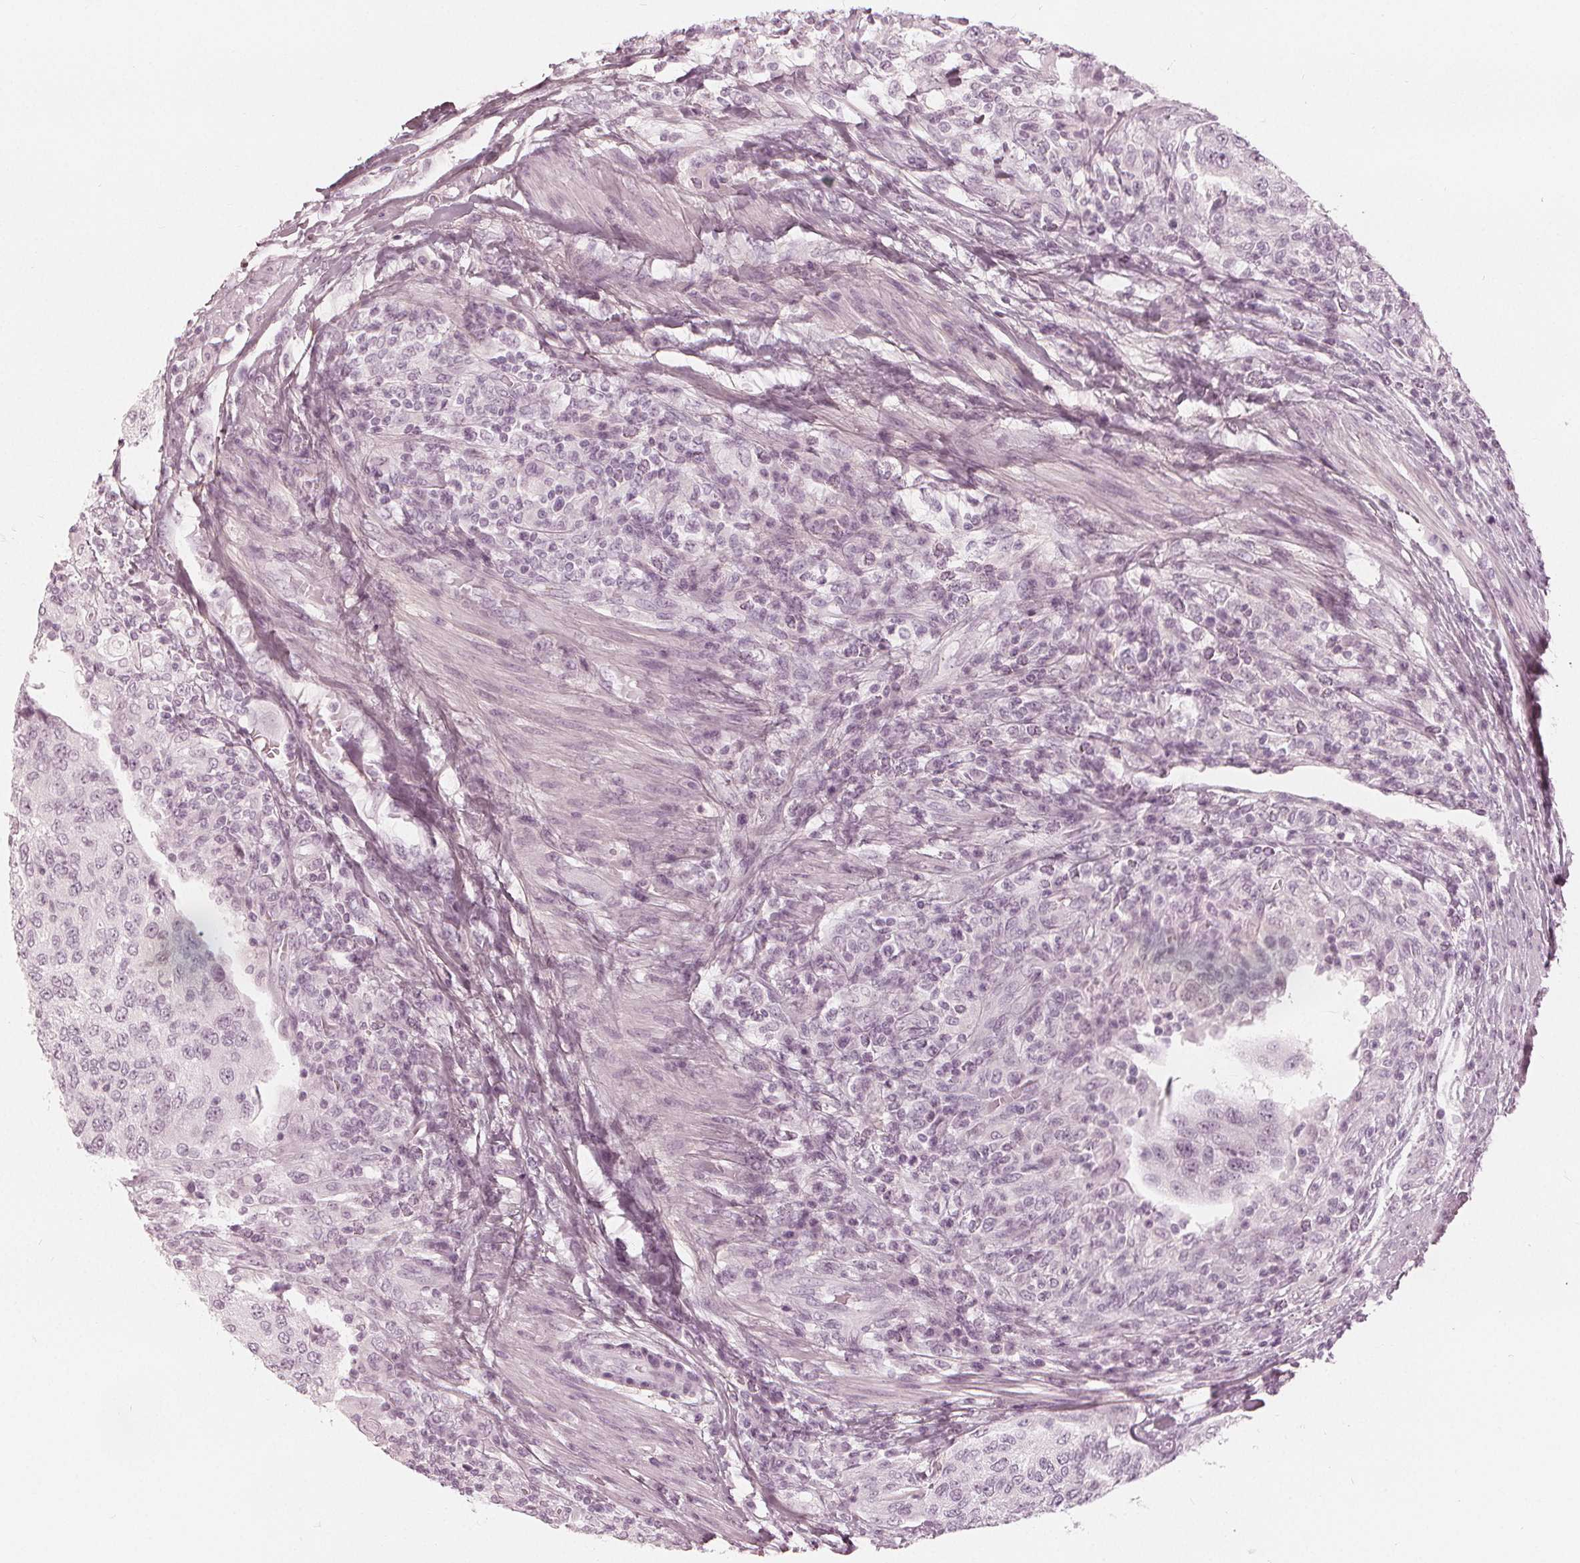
{"staining": {"intensity": "negative", "quantity": "none", "location": "none"}, "tissue": "urothelial cancer", "cell_type": "Tumor cells", "image_type": "cancer", "snomed": [{"axis": "morphology", "description": "Urothelial carcinoma, High grade"}, {"axis": "topography", "description": "Urinary bladder"}], "caption": "This is a photomicrograph of IHC staining of high-grade urothelial carcinoma, which shows no staining in tumor cells.", "gene": "PAEP", "patient": {"sex": "female", "age": 78}}